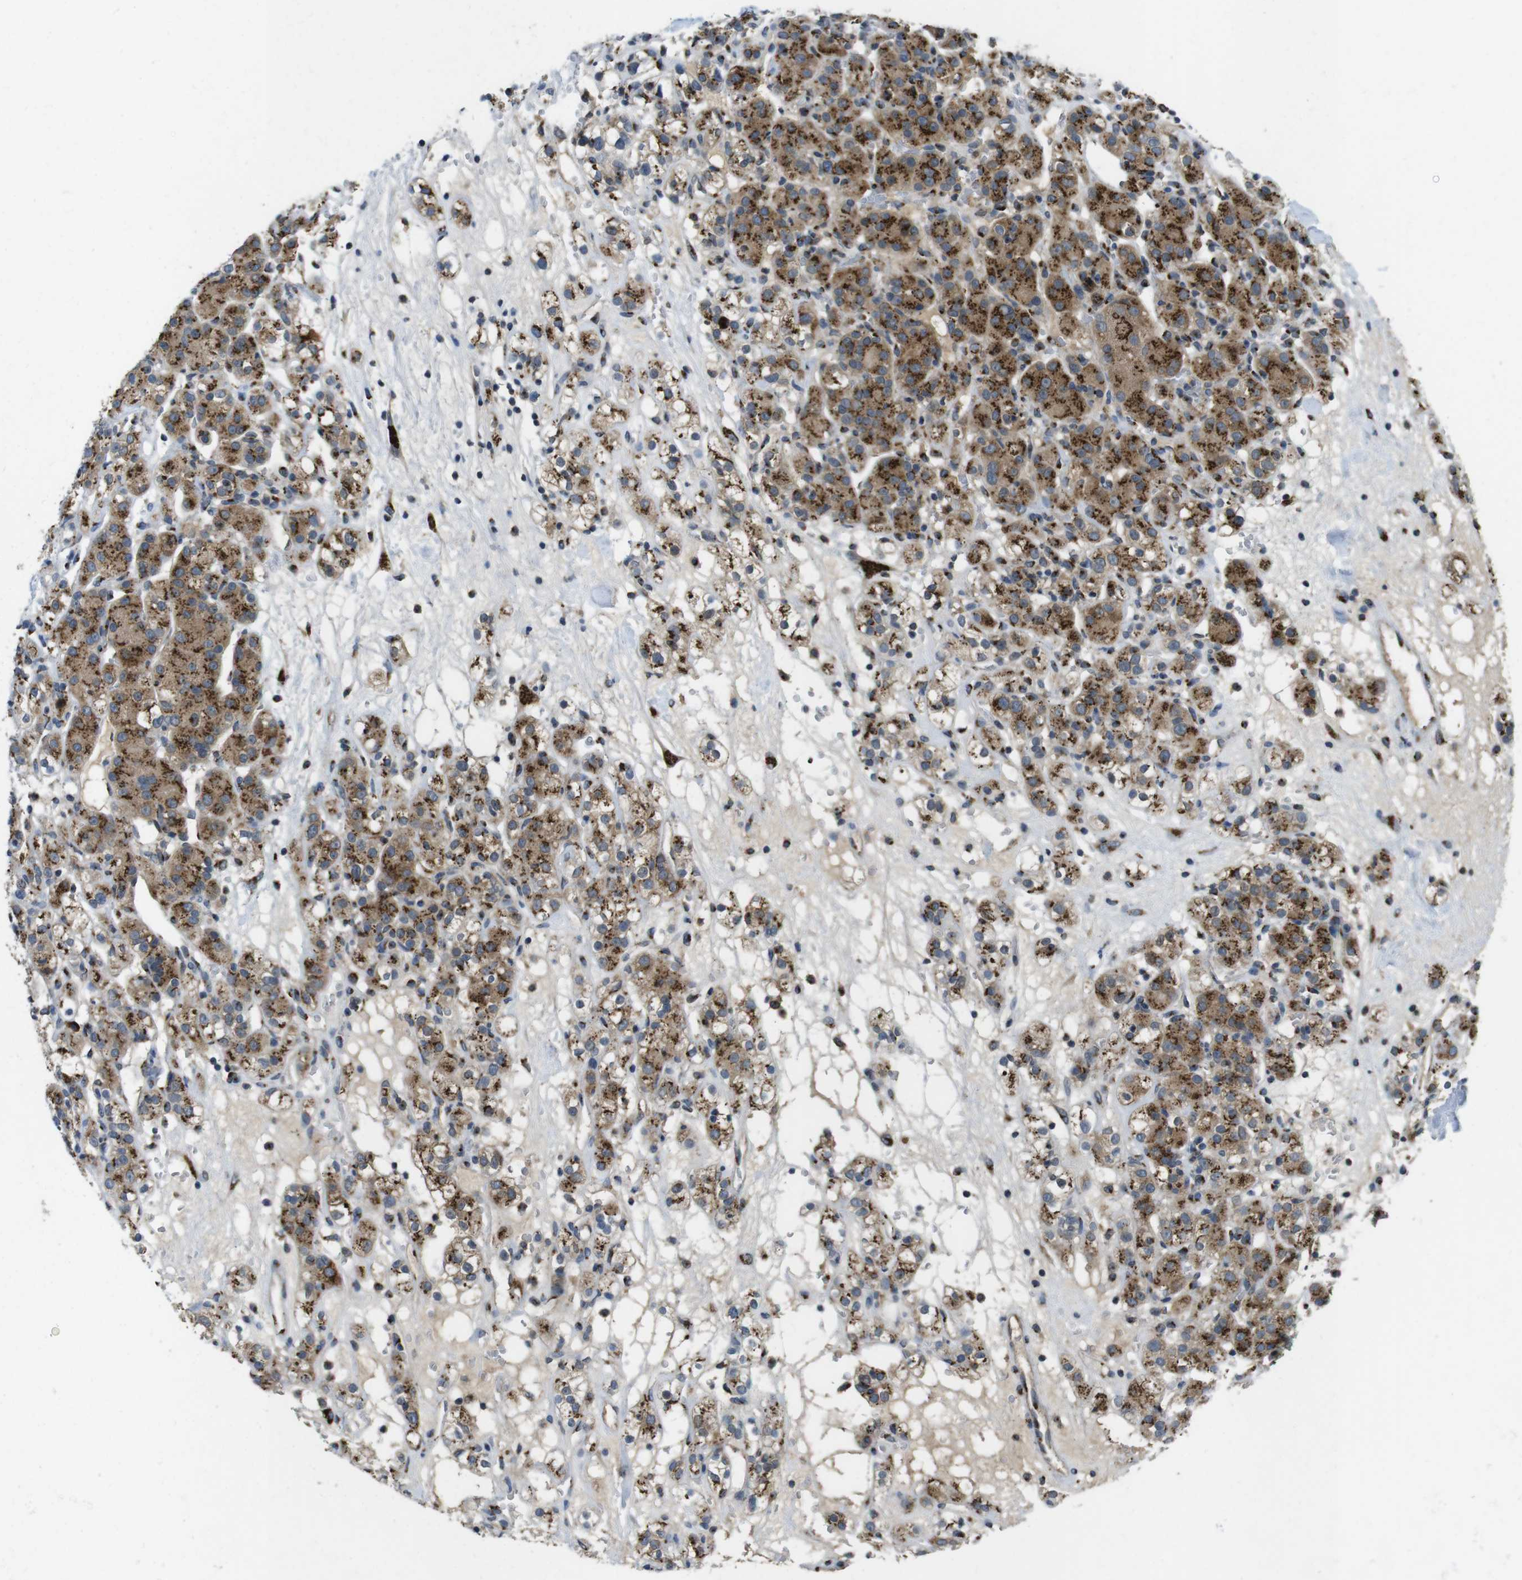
{"staining": {"intensity": "moderate", "quantity": ">75%", "location": "cytoplasmic/membranous"}, "tissue": "renal cancer", "cell_type": "Tumor cells", "image_type": "cancer", "snomed": [{"axis": "morphology", "description": "Normal tissue, NOS"}, {"axis": "morphology", "description": "Adenocarcinoma, NOS"}, {"axis": "topography", "description": "Kidney"}], "caption": "Moderate cytoplasmic/membranous staining for a protein is appreciated in approximately >75% of tumor cells of renal cancer (adenocarcinoma) using immunohistochemistry.", "gene": "ZFPL1", "patient": {"sex": "male", "age": 61}}